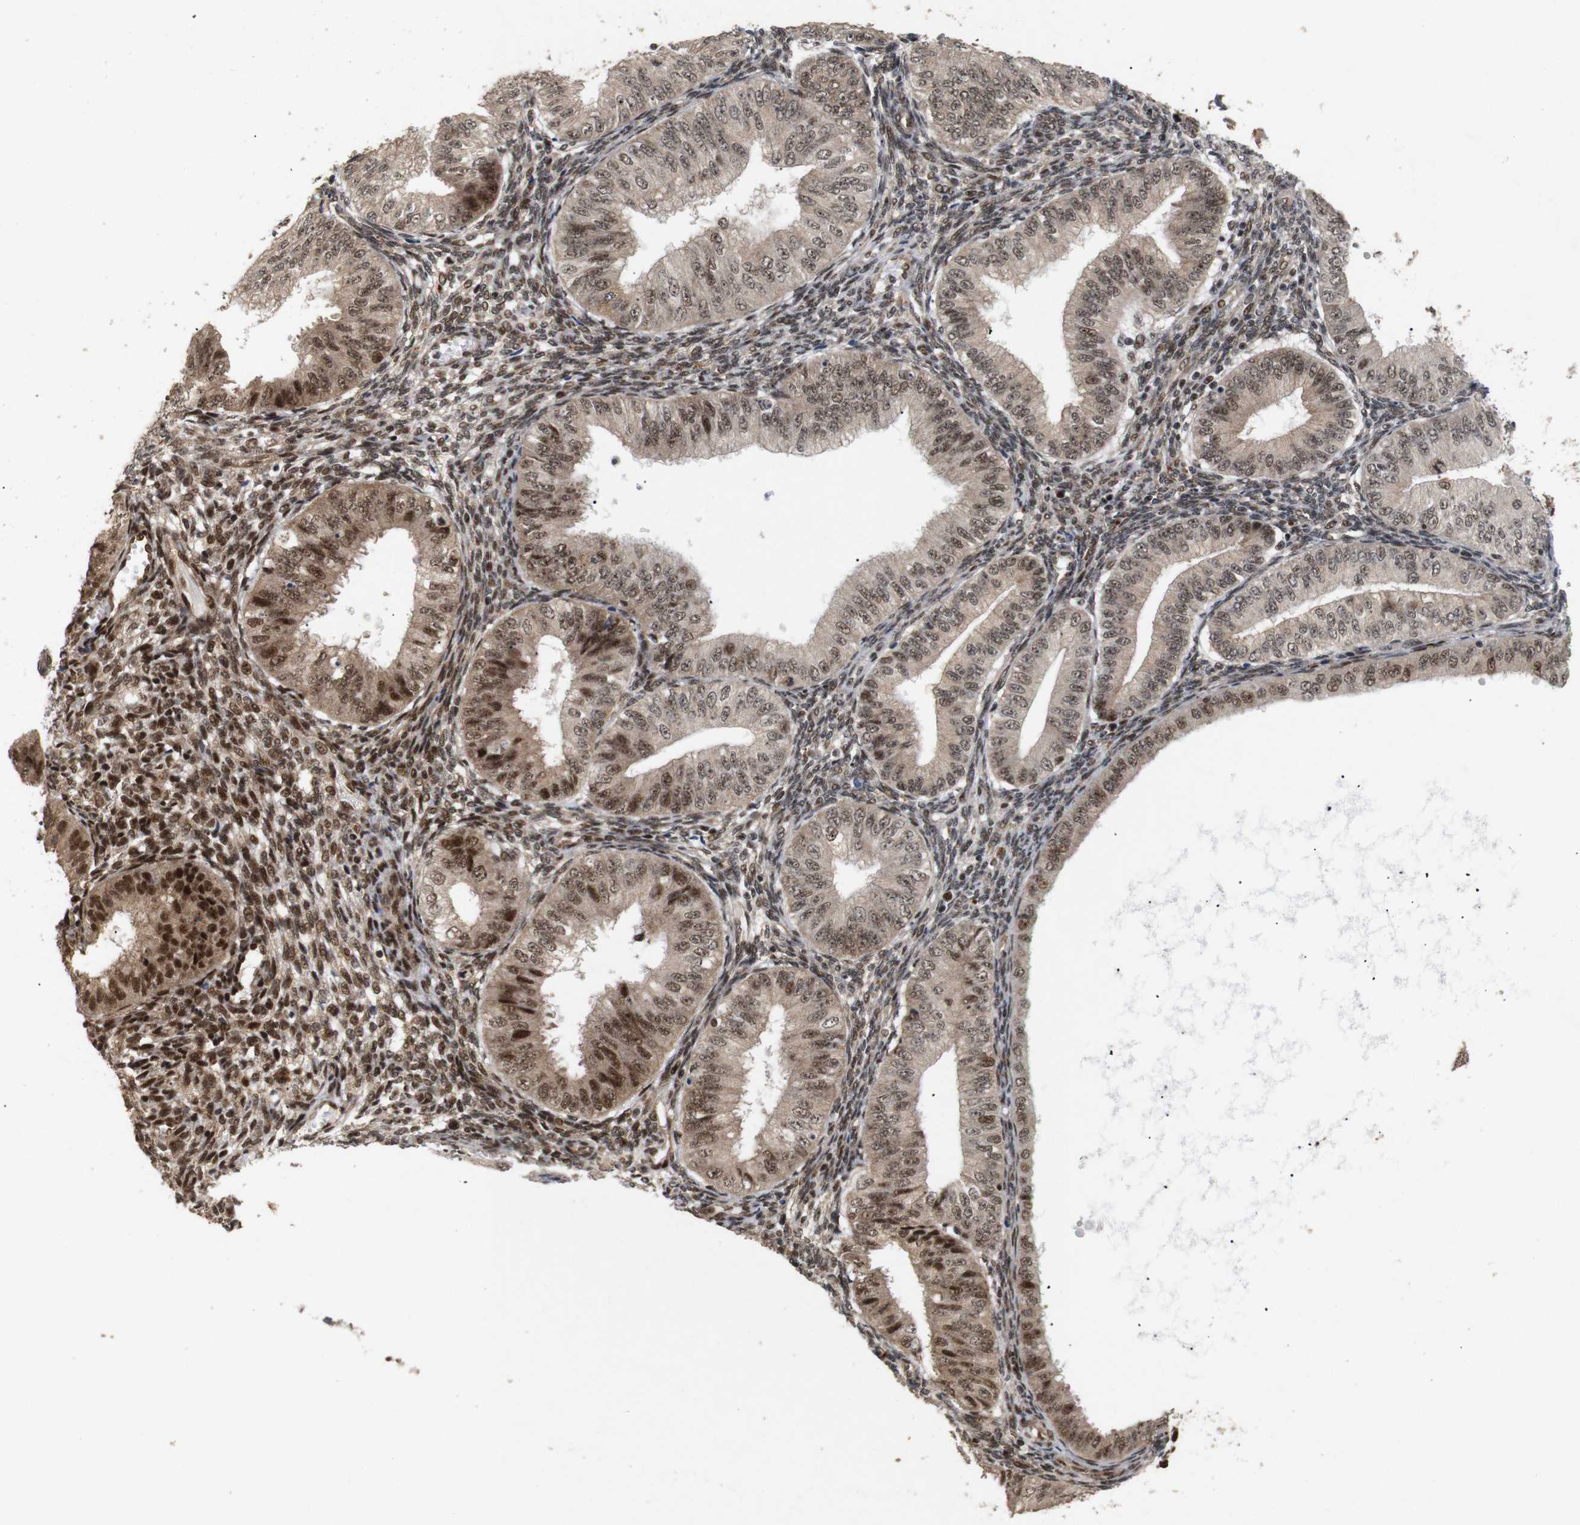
{"staining": {"intensity": "moderate", "quantity": ">75%", "location": "cytoplasmic/membranous,nuclear"}, "tissue": "endometrial cancer", "cell_type": "Tumor cells", "image_type": "cancer", "snomed": [{"axis": "morphology", "description": "Normal tissue, NOS"}, {"axis": "morphology", "description": "Adenocarcinoma, NOS"}, {"axis": "topography", "description": "Endometrium"}], "caption": "Adenocarcinoma (endometrial) was stained to show a protein in brown. There is medium levels of moderate cytoplasmic/membranous and nuclear staining in approximately >75% of tumor cells.", "gene": "PYM1", "patient": {"sex": "female", "age": 53}}